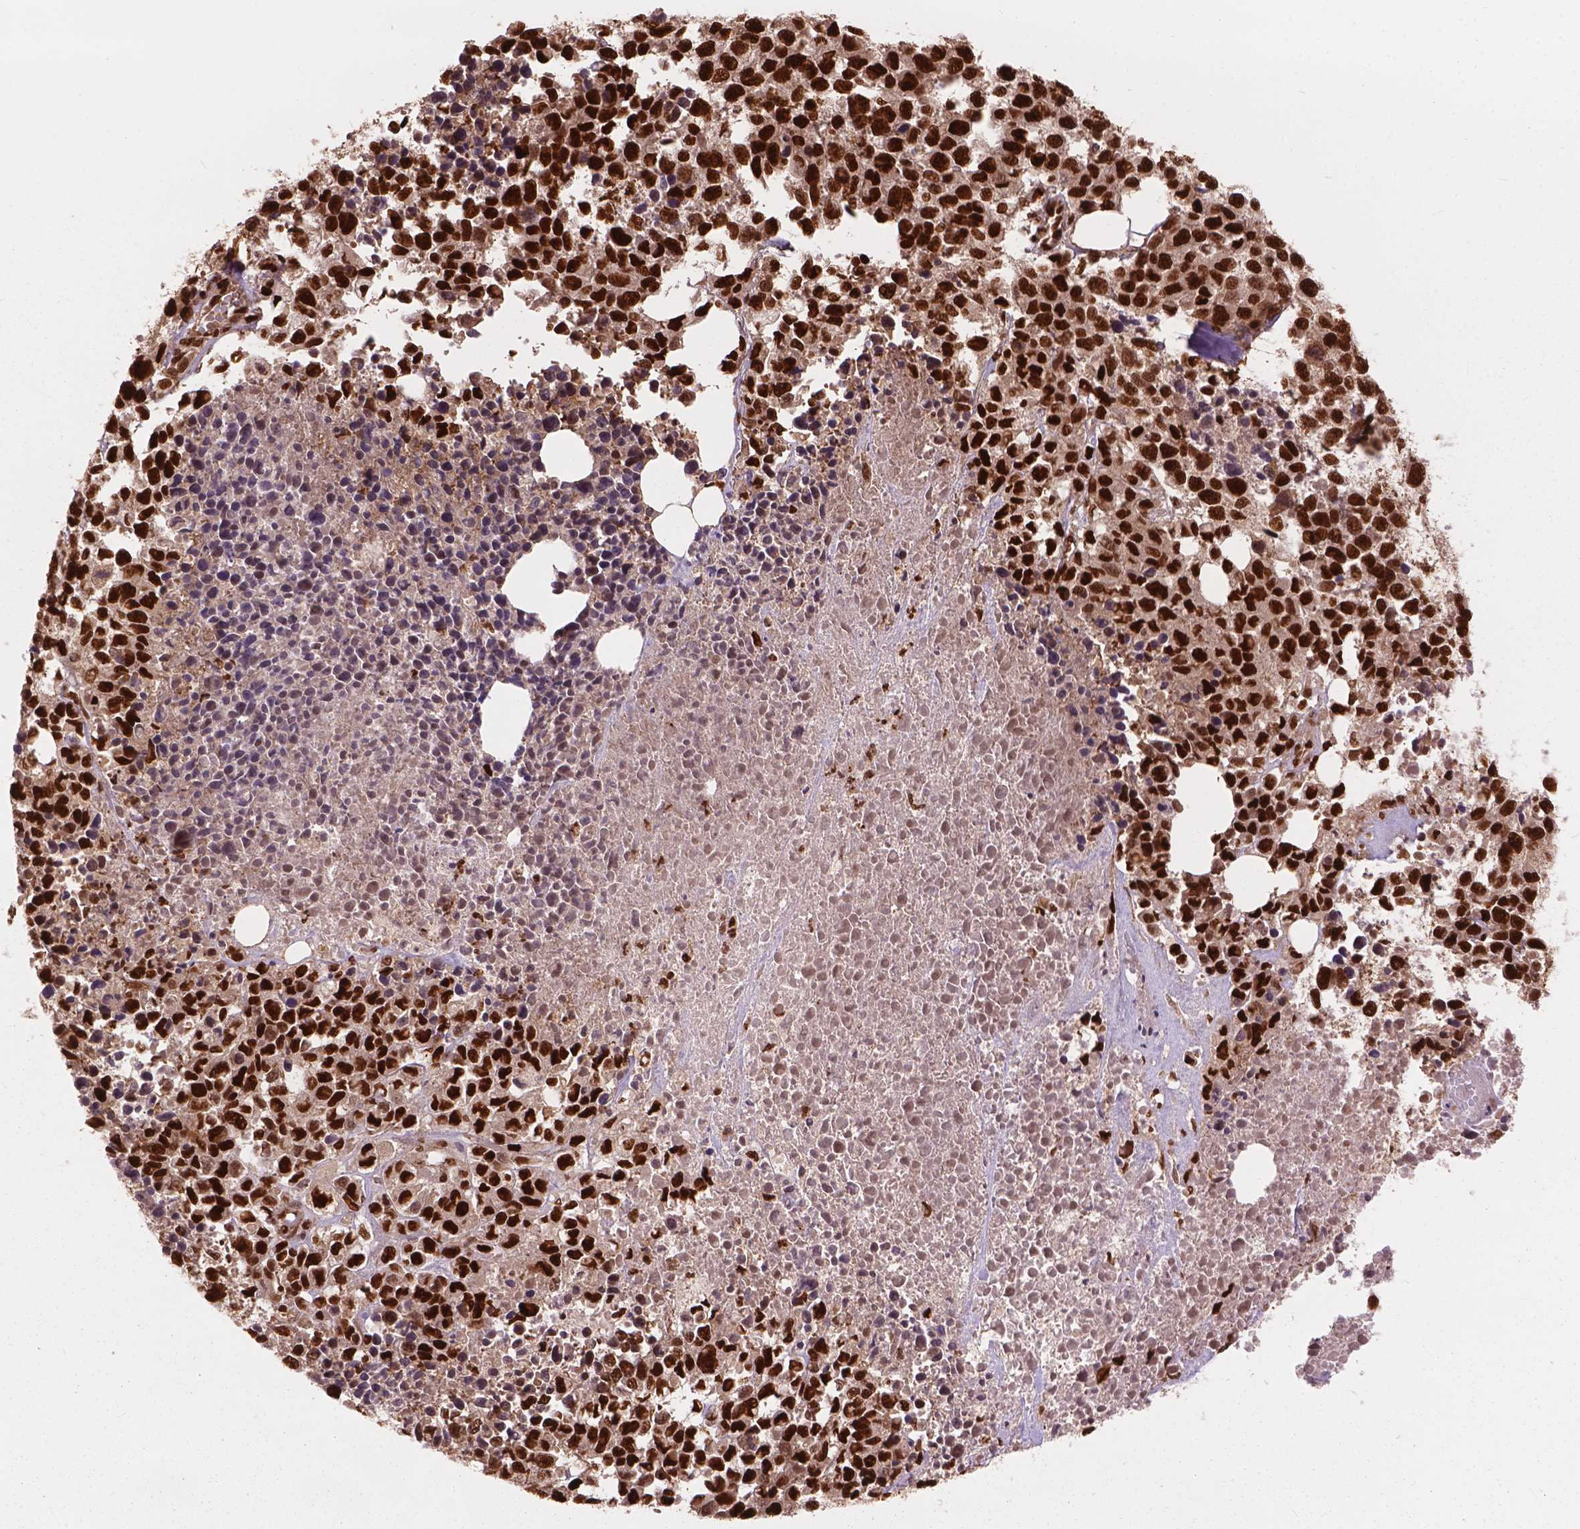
{"staining": {"intensity": "strong", "quantity": ">75%", "location": "nuclear"}, "tissue": "melanoma", "cell_type": "Tumor cells", "image_type": "cancer", "snomed": [{"axis": "morphology", "description": "Malignant melanoma, Metastatic site"}, {"axis": "topography", "description": "Skin"}], "caption": "Tumor cells reveal strong nuclear staining in about >75% of cells in malignant melanoma (metastatic site). Using DAB (brown) and hematoxylin (blue) stains, captured at high magnification using brightfield microscopy.", "gene": "ANP32B", "patient": {"sex": "male", "age": 84}}